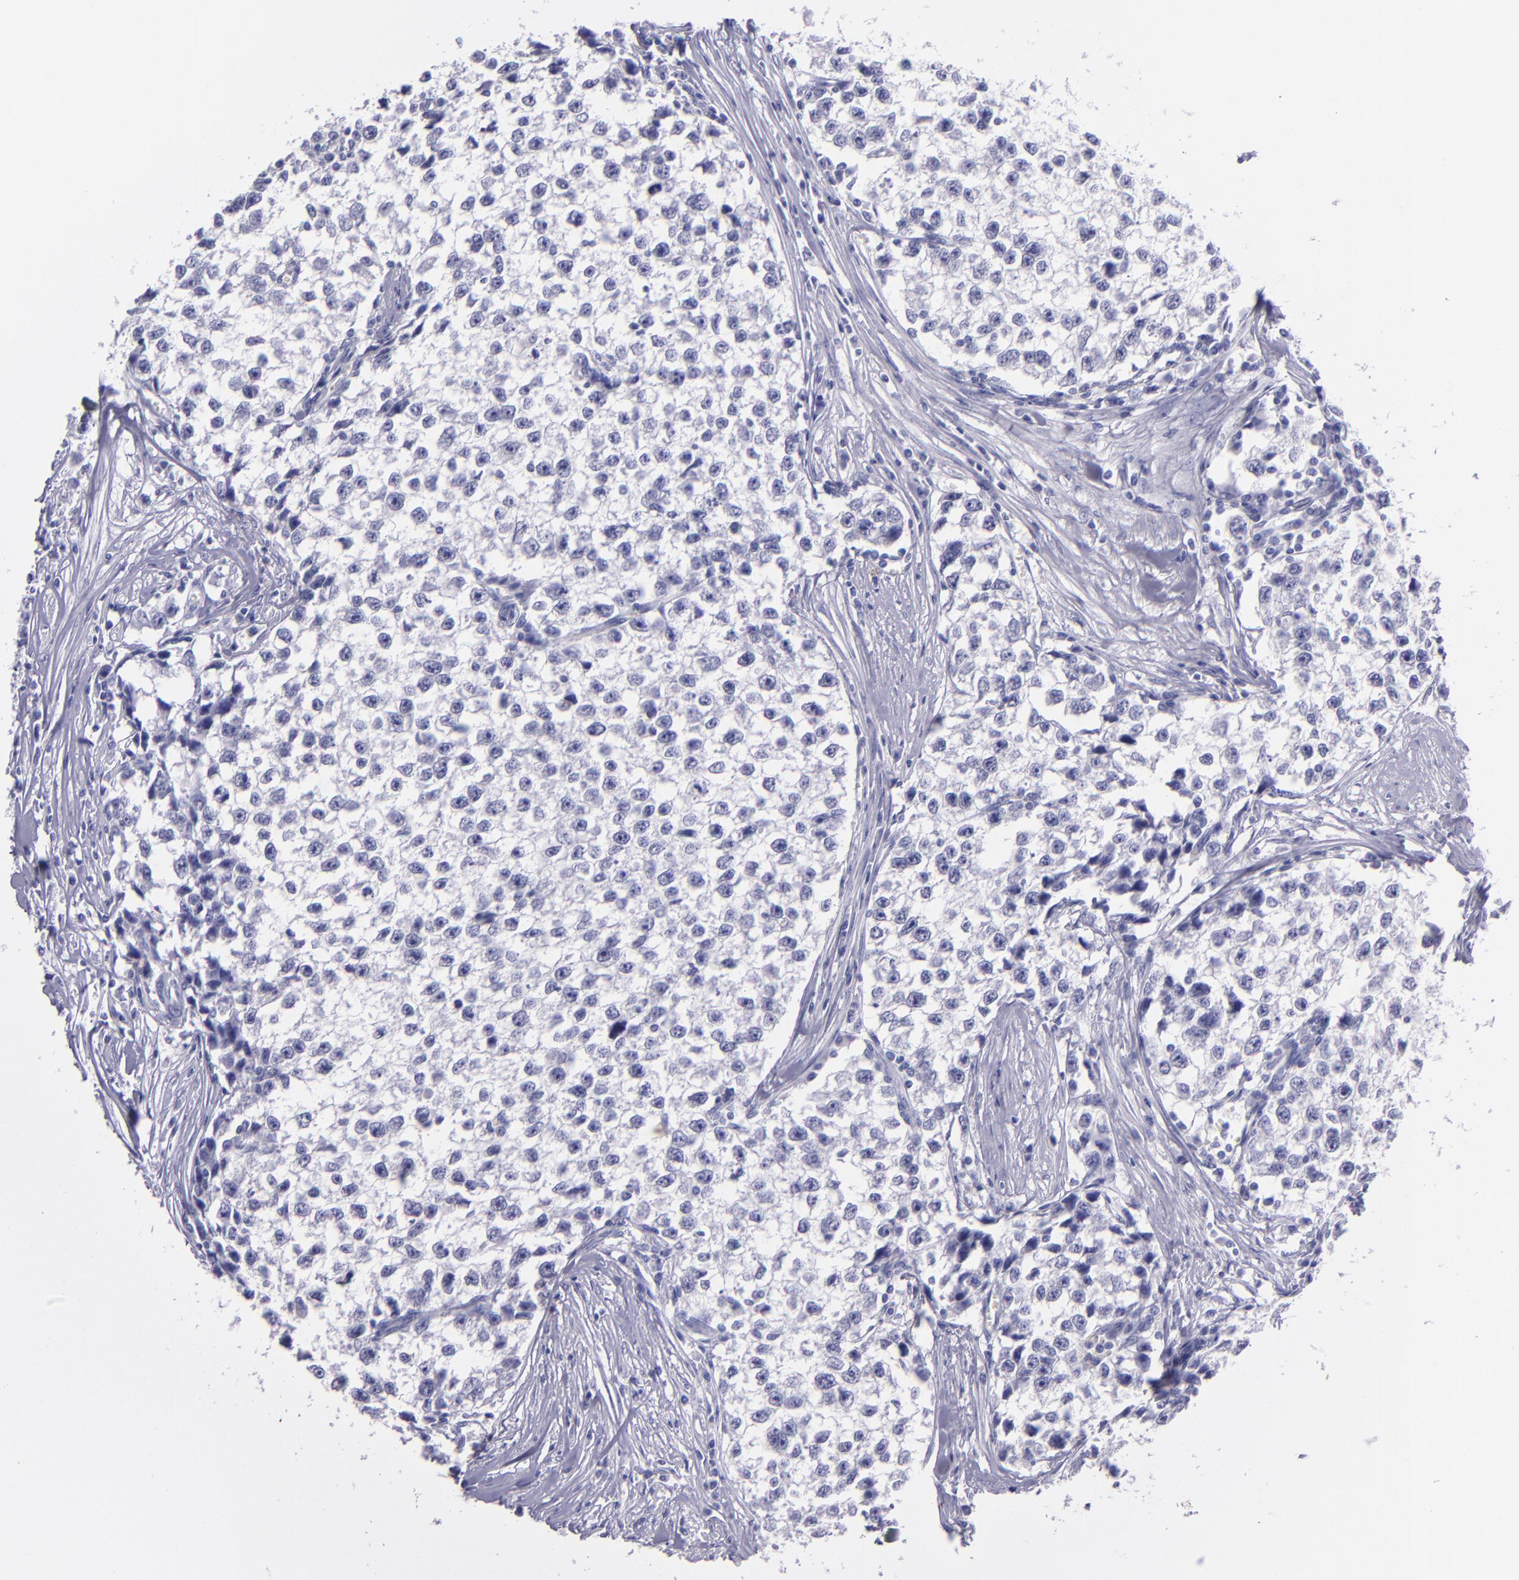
{"staining": {"intensity": "negative", "quantity": "none", "location": "none"}, "tissue": "testis cancer", "cell_type": "Tumor cells", "image_type": "cancer", "snomed": [{"axis": "morphology", "description": "Seminoma, NOS"}, {"axis": "morphology", "description": "Carcinoma, Embryonal, NOS"}, {"axis": "topography", "description": "Testis"}], "caption": "Immunohistochemistry (IHC) image of human testis seminoma stained for a protein (brown), which reveals no positivity in tumor cells. (Stains: DAB (3,3'-diaminobenzidine) immunohistochemistry with hematoxylin counter stain, Microscopy: brightfield microscopy at high magnification).", "gene": "TNNT3", "patient": {"sex": "male", "age": 30}}